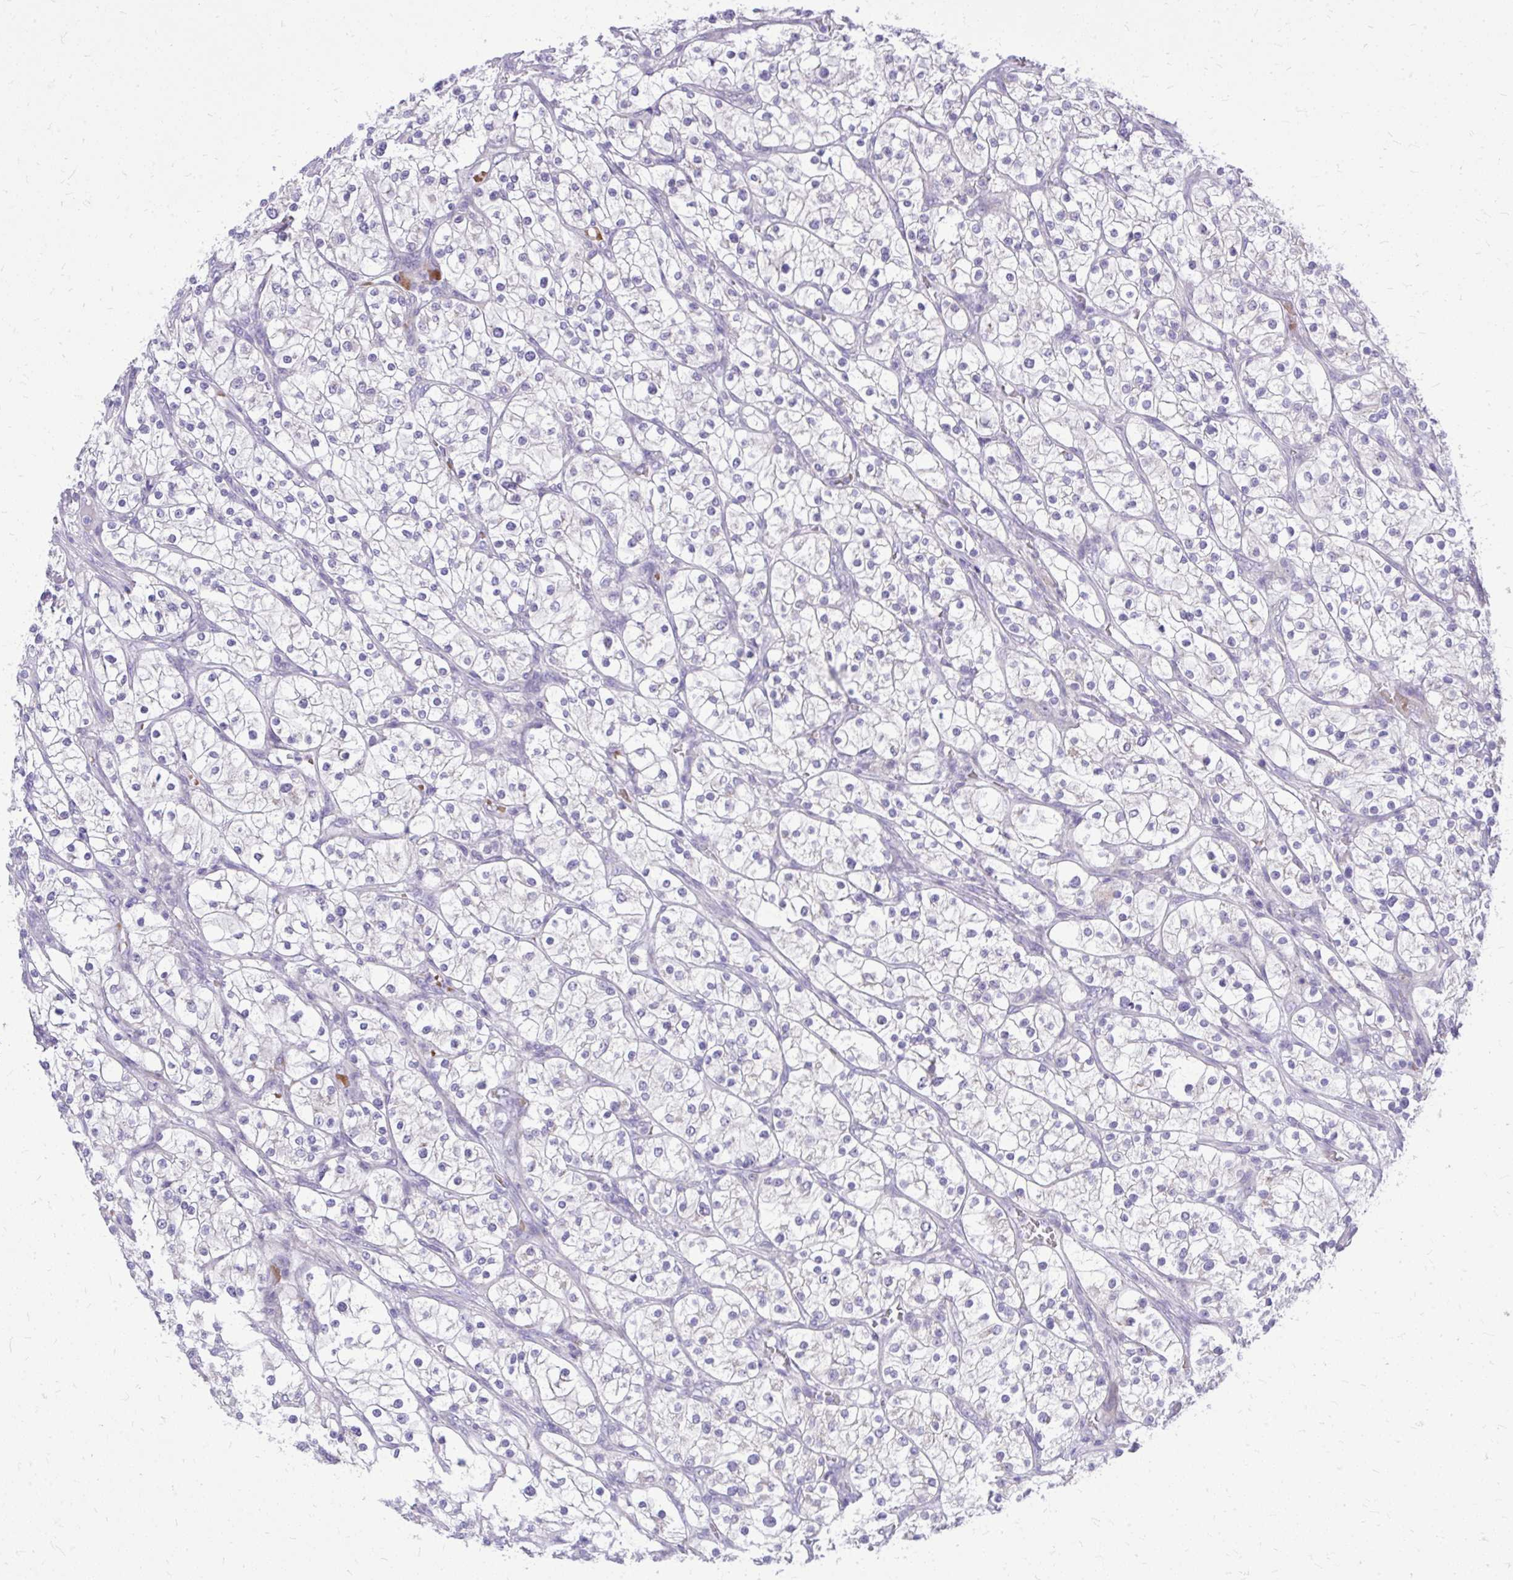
{"staining": {"intensity": "negative", "quantity": "none", "location": "none"}, "tissue": "renal cancer", "cell_type": "Tumor cells", "image_type": "cancer", "snomed": [{"axis": "morphology", "description": "Adenocarcinoma, NOS"}, {"axis": "topography", "description": "Kidney"}], "caption": "IHC image of neoplastic tissue: renal cancer stained with DAB exhibits no significant protein staining in tumor cells.", "gene": "DPY19L1", "patient": {"sex": "male", "age": 80}}